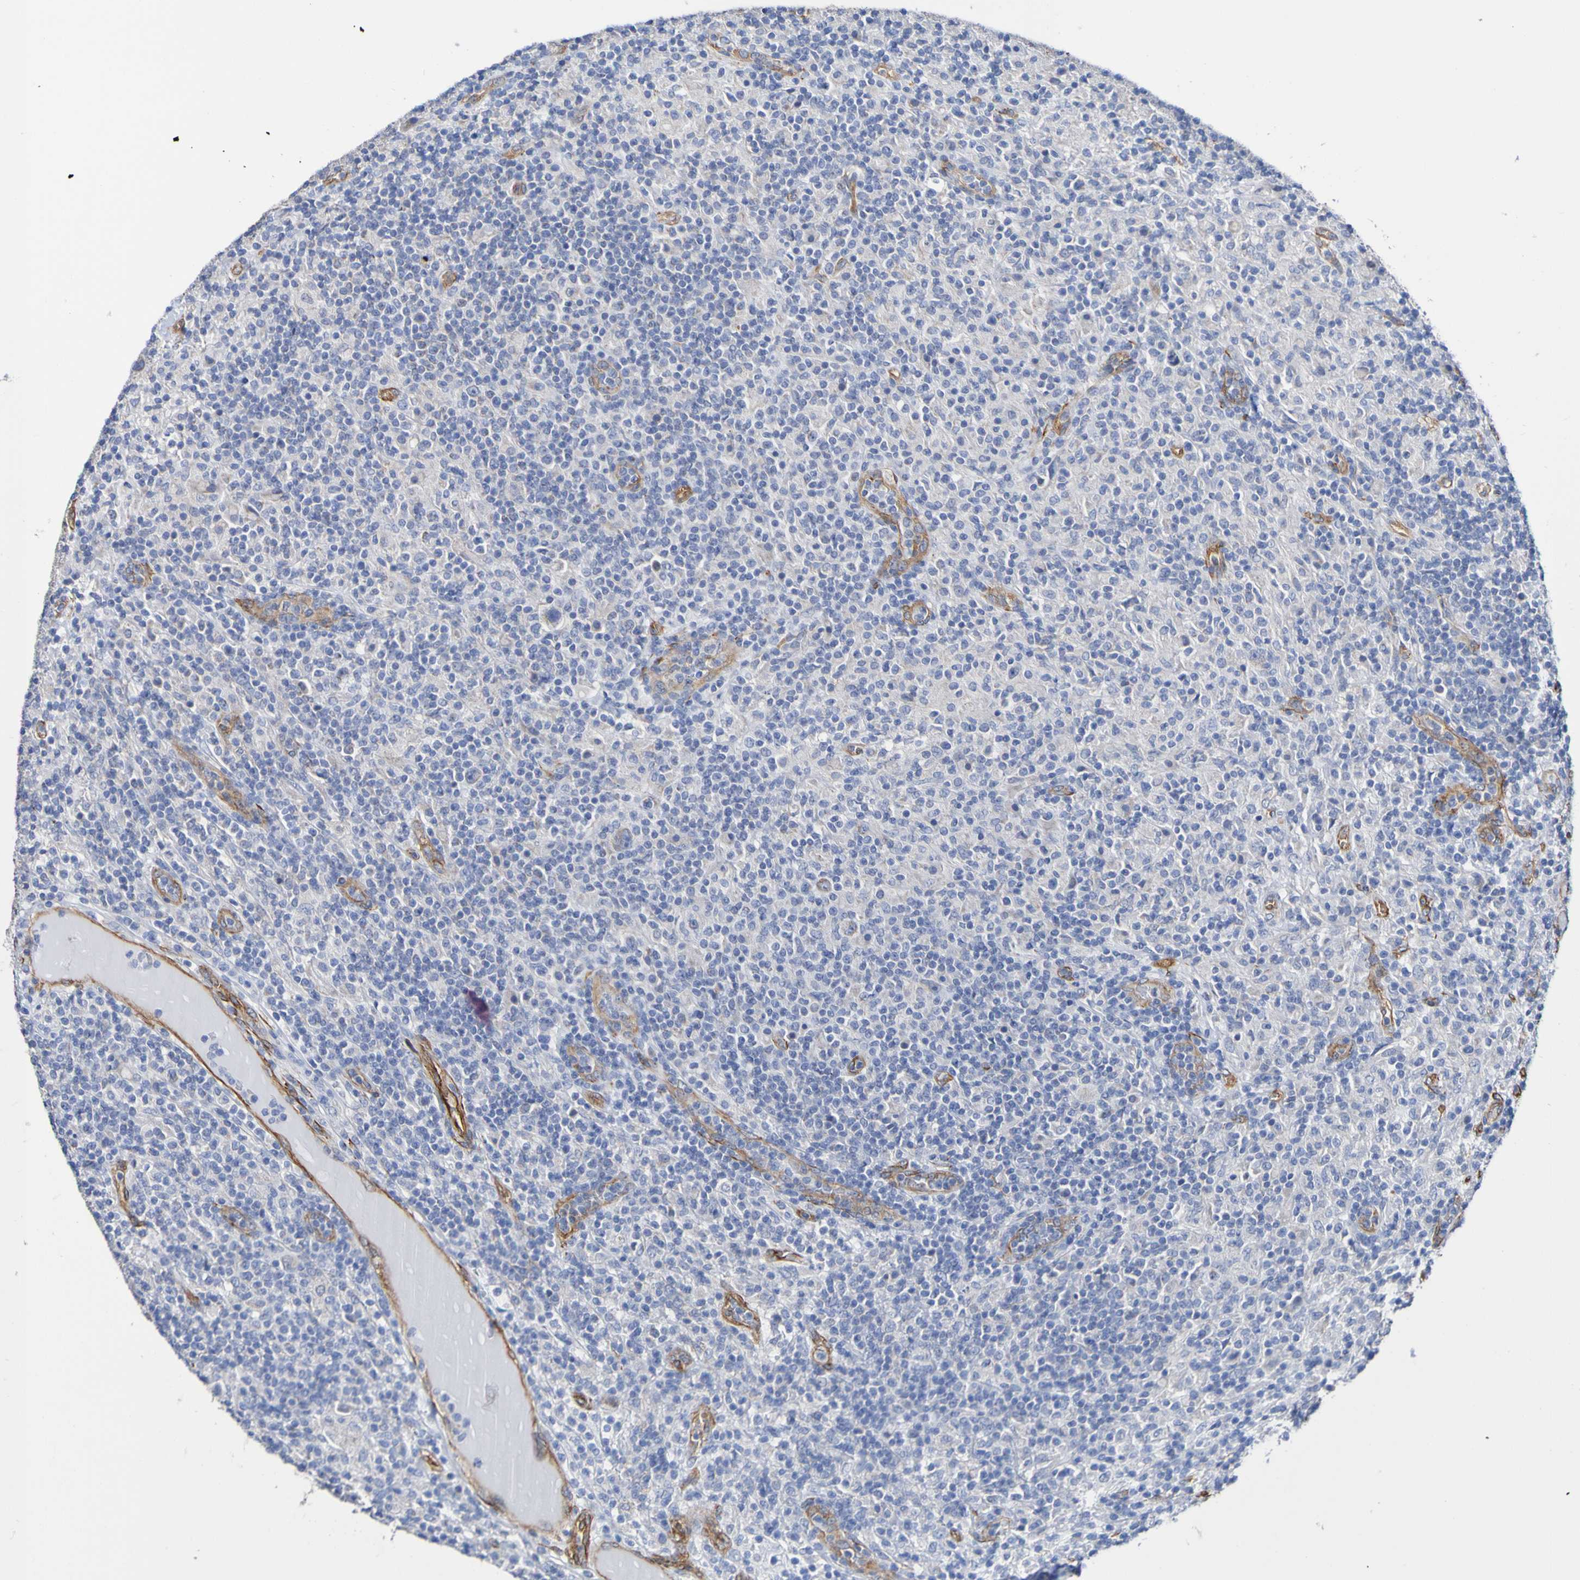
{"staining": {"intensity": "weak", "quantity": "<25%", "location": "cytoplasmic/membranous"}, "tissue": "lymphoma", "cell_type": "Tumor cells", "image_type": "cancer", "snomed": [{"axis": "morphology", "description": "Hodgkin's disease, NOS"}, {"axis": "topography", "description": "Lymph node"}], "caption": "DAB immunohistochemical staining of Hodgkin's disease displays no significant staining in tumor cells. (DAB IHC visualized using brightfield microscopy, high magnification).", "gene": "ELMOD3", "patient": {"sex": "male", "age": 70}}